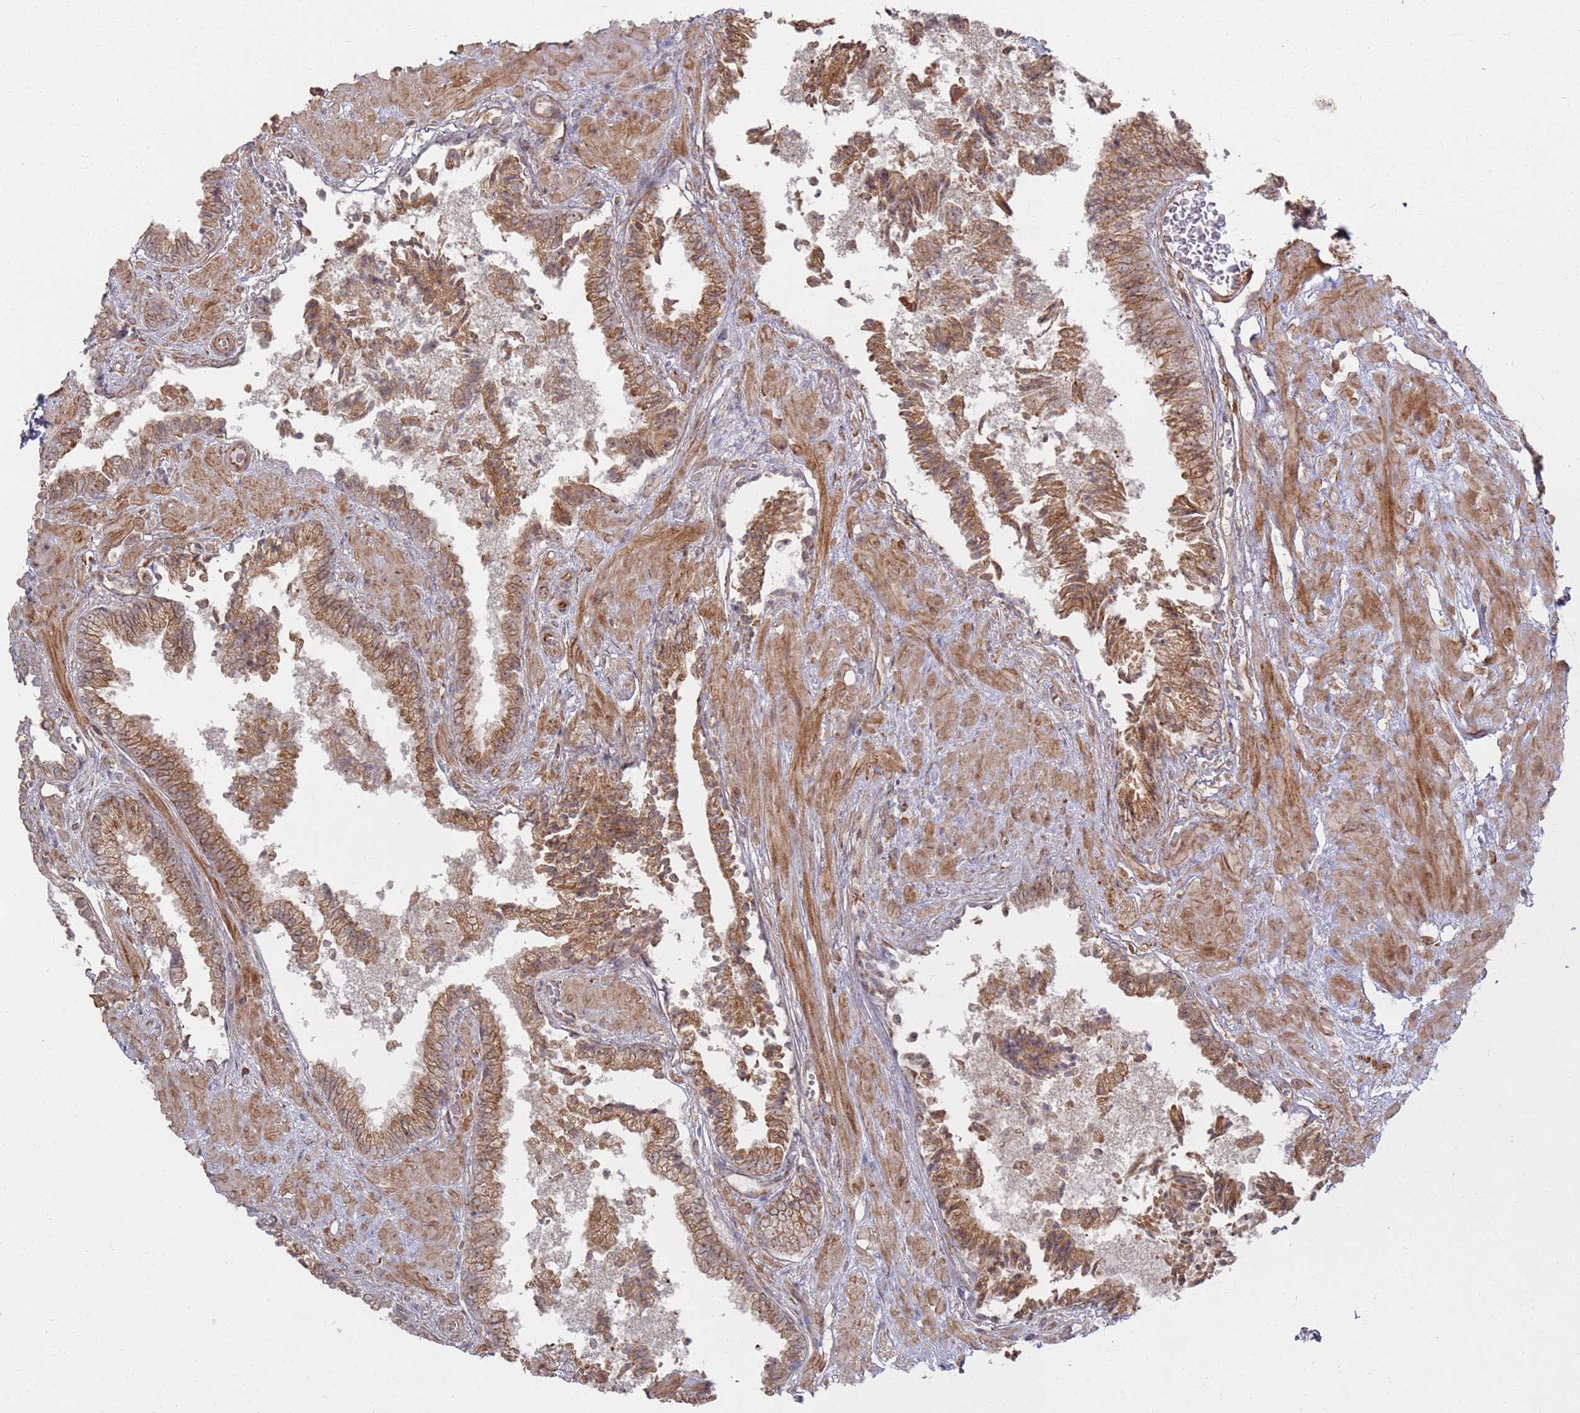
{"staining": {"intensity": "moderate", "quantity": ">75%", "location": "cytoplasmic/membranous"}, "tissue": "prostate cancer", "cell_type": "Tumor cells", "image_type": "cancer", "snomed": [{"axis": "morphology", "description": "Adenocarcinoma, High grade"}, {"axis": "topography", "description": "Prostate"}], "caption": "The immunohistochemical stain labels moderate cytoplasmic/membranous expression in tumor cells of prostate cancer tissue. (Stains: DAB in brown, nuclei in blue, Microscopy: brightfield microscopy at high magnification).", "gene": "PHF21A", "patient": {"sex": "male", "age": 71}}